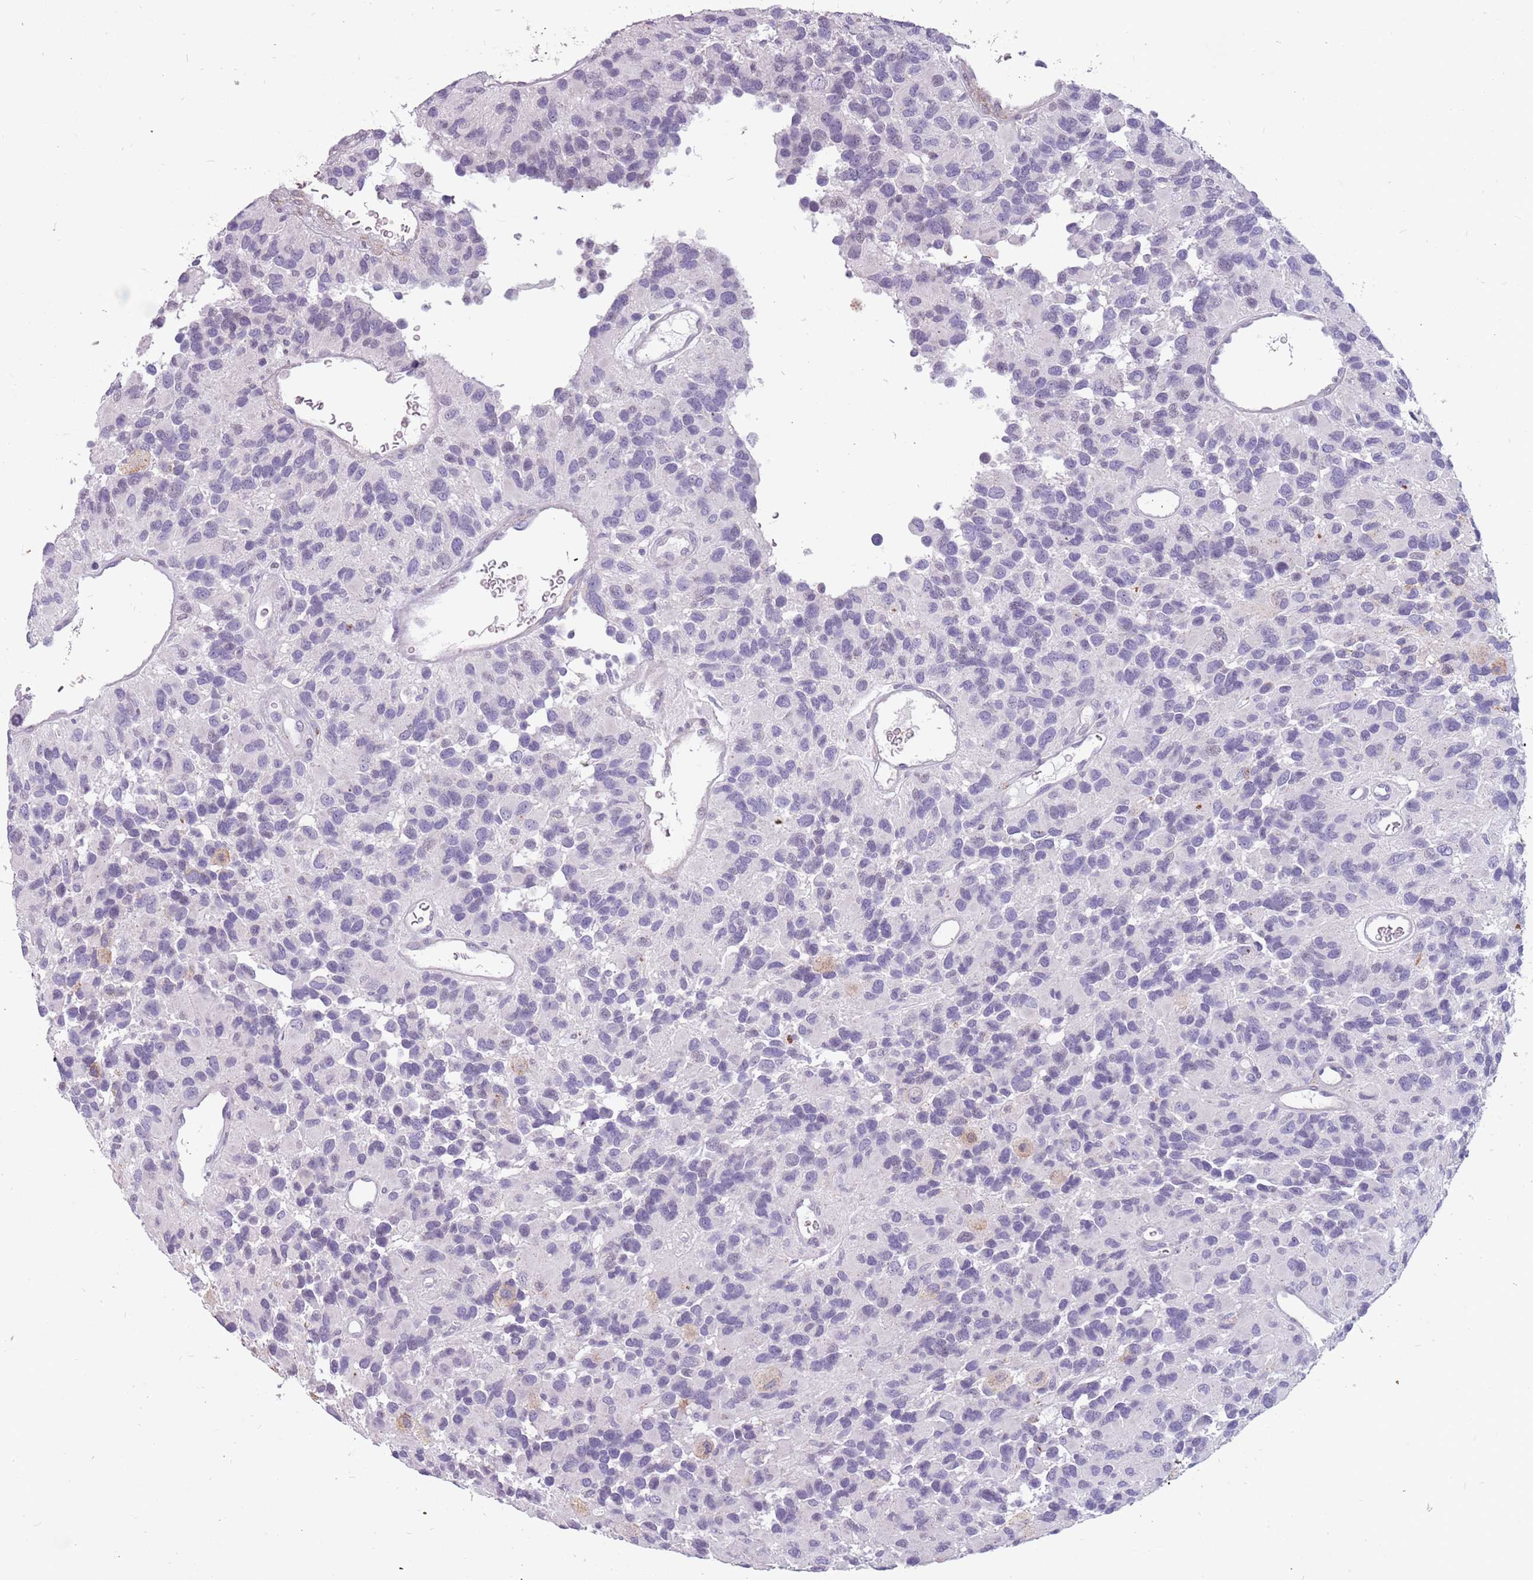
{"staining": {"intensity": "negative", "quantity": "none", "location": "none"}, "tissue": "glioma", "cell_type": "Tumor cells", "image_type": "cancer", "snomed": [{"axis": "morphology", "description": "Glioma, malignant, High grade"}, {"axis": "topography", "description": "Brain"}], "caption": "High magnification brightfield microscopy of malignant glioma (high-grade) stained with DAB (3,3'-diaminobenzidine) (brown) and counterstained with hematoxylin (blue): tumor cells show no significant staining. (DAB (3,3'-diaminobenzidine) immunohistochemistry with hematoxylin counter stain).", "gene": "NEK6", "patient": {"sex": "male", "age": 77}}